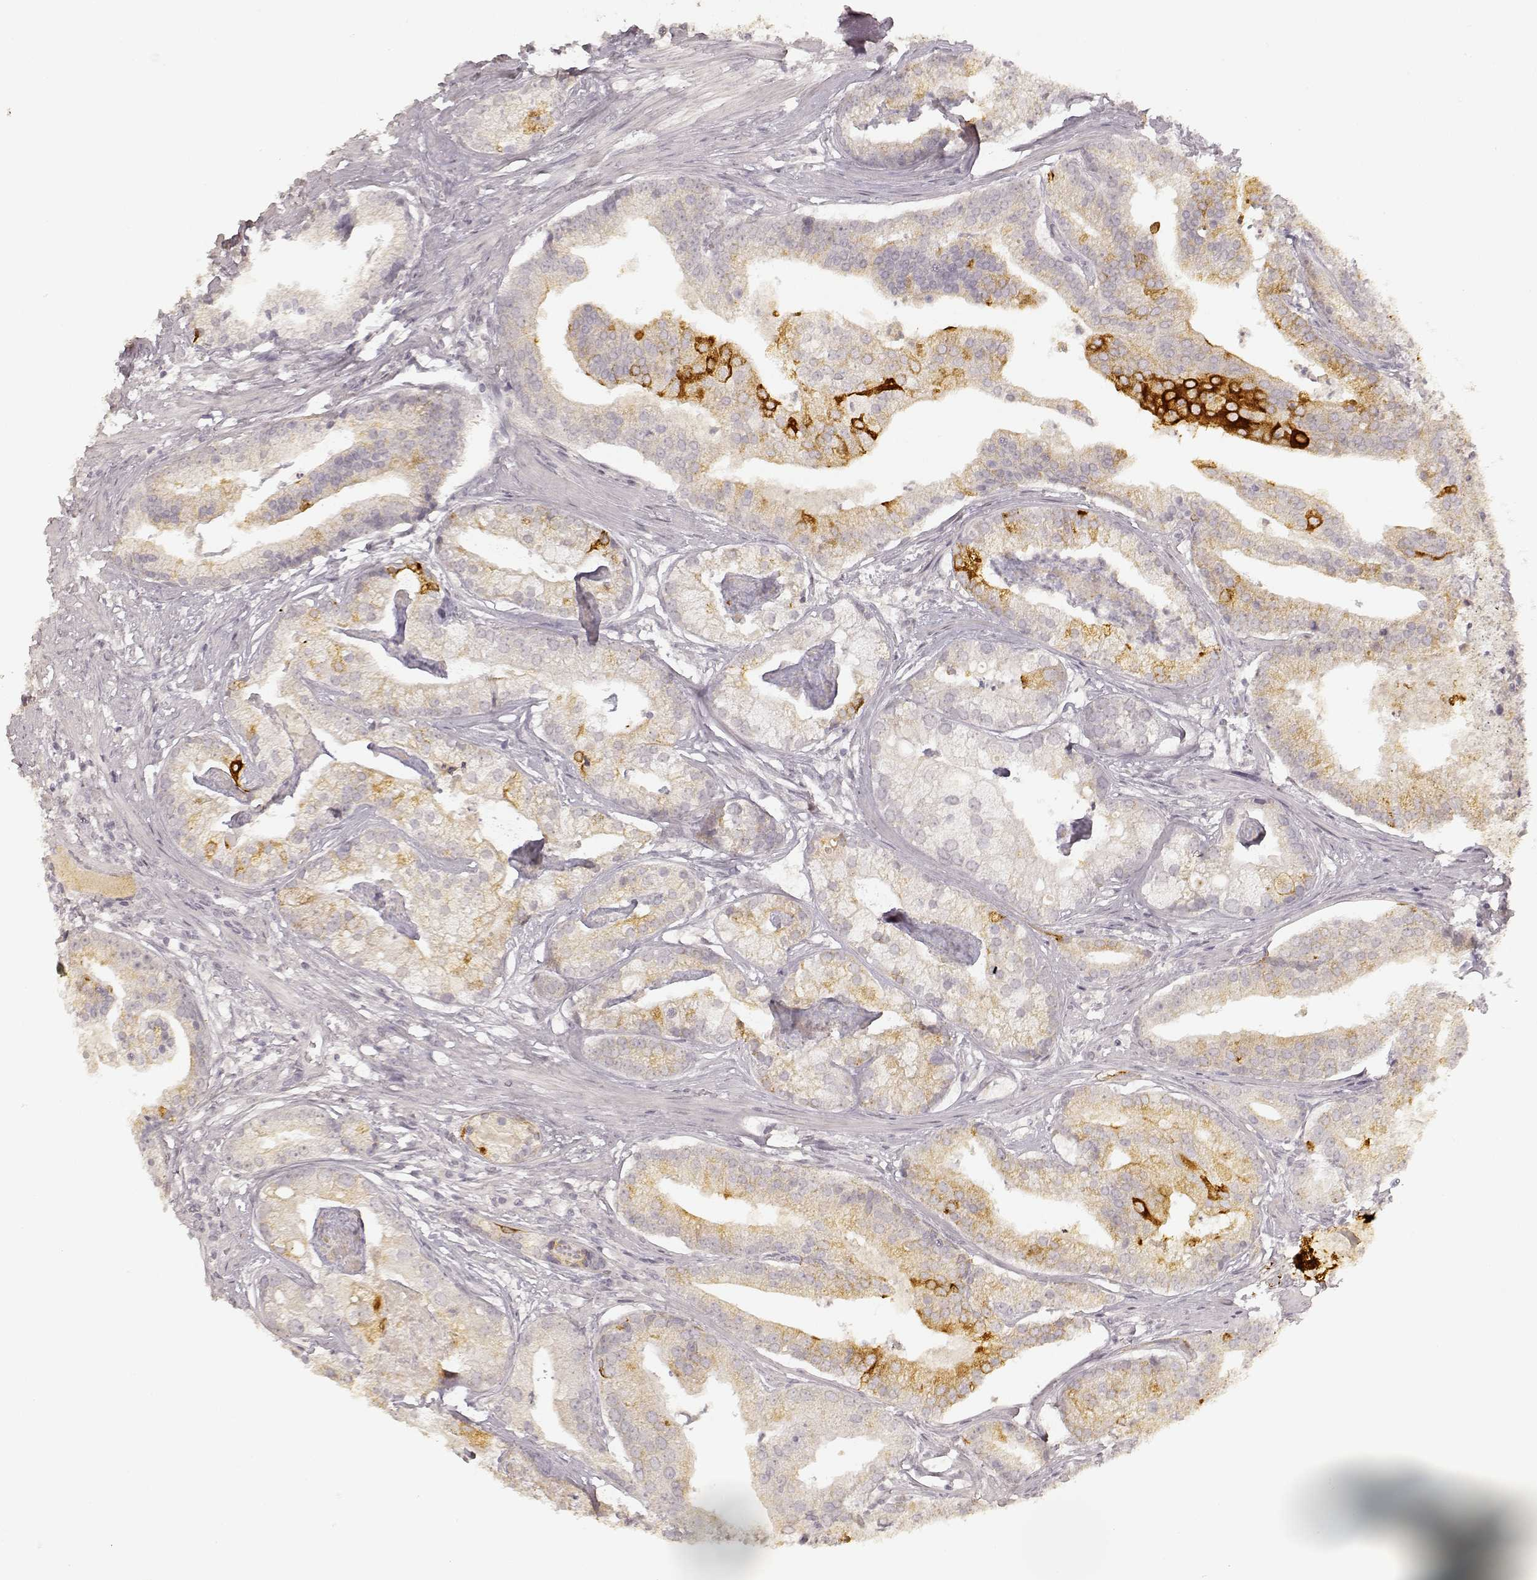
{"staining": {"intensity": "strong", "quantity": "<25%", "location": "cytoplasmic/membranous"}, "tissue": "prostate cancer", "cell_type": "Tumor cells", "image_type": "cancer", "snomed": [{"axis": "morphology", "description": "Adenocarcinoma, NOS"}, {"axis": "topography", "description": "Prostate and seminal vesicle, NOS"}, {"axis": "topography", "description": "Prostate"}], "caption": "Immunohistochemistry (IHC) (DAB) staining of human prostate adenocarcinoma exhibits strong cytoplasmic/membranous protein positivity in approximately <25% of tumor cells.", "gene": "LAMC2", "patient": {"sex": "male", "age": 44}}